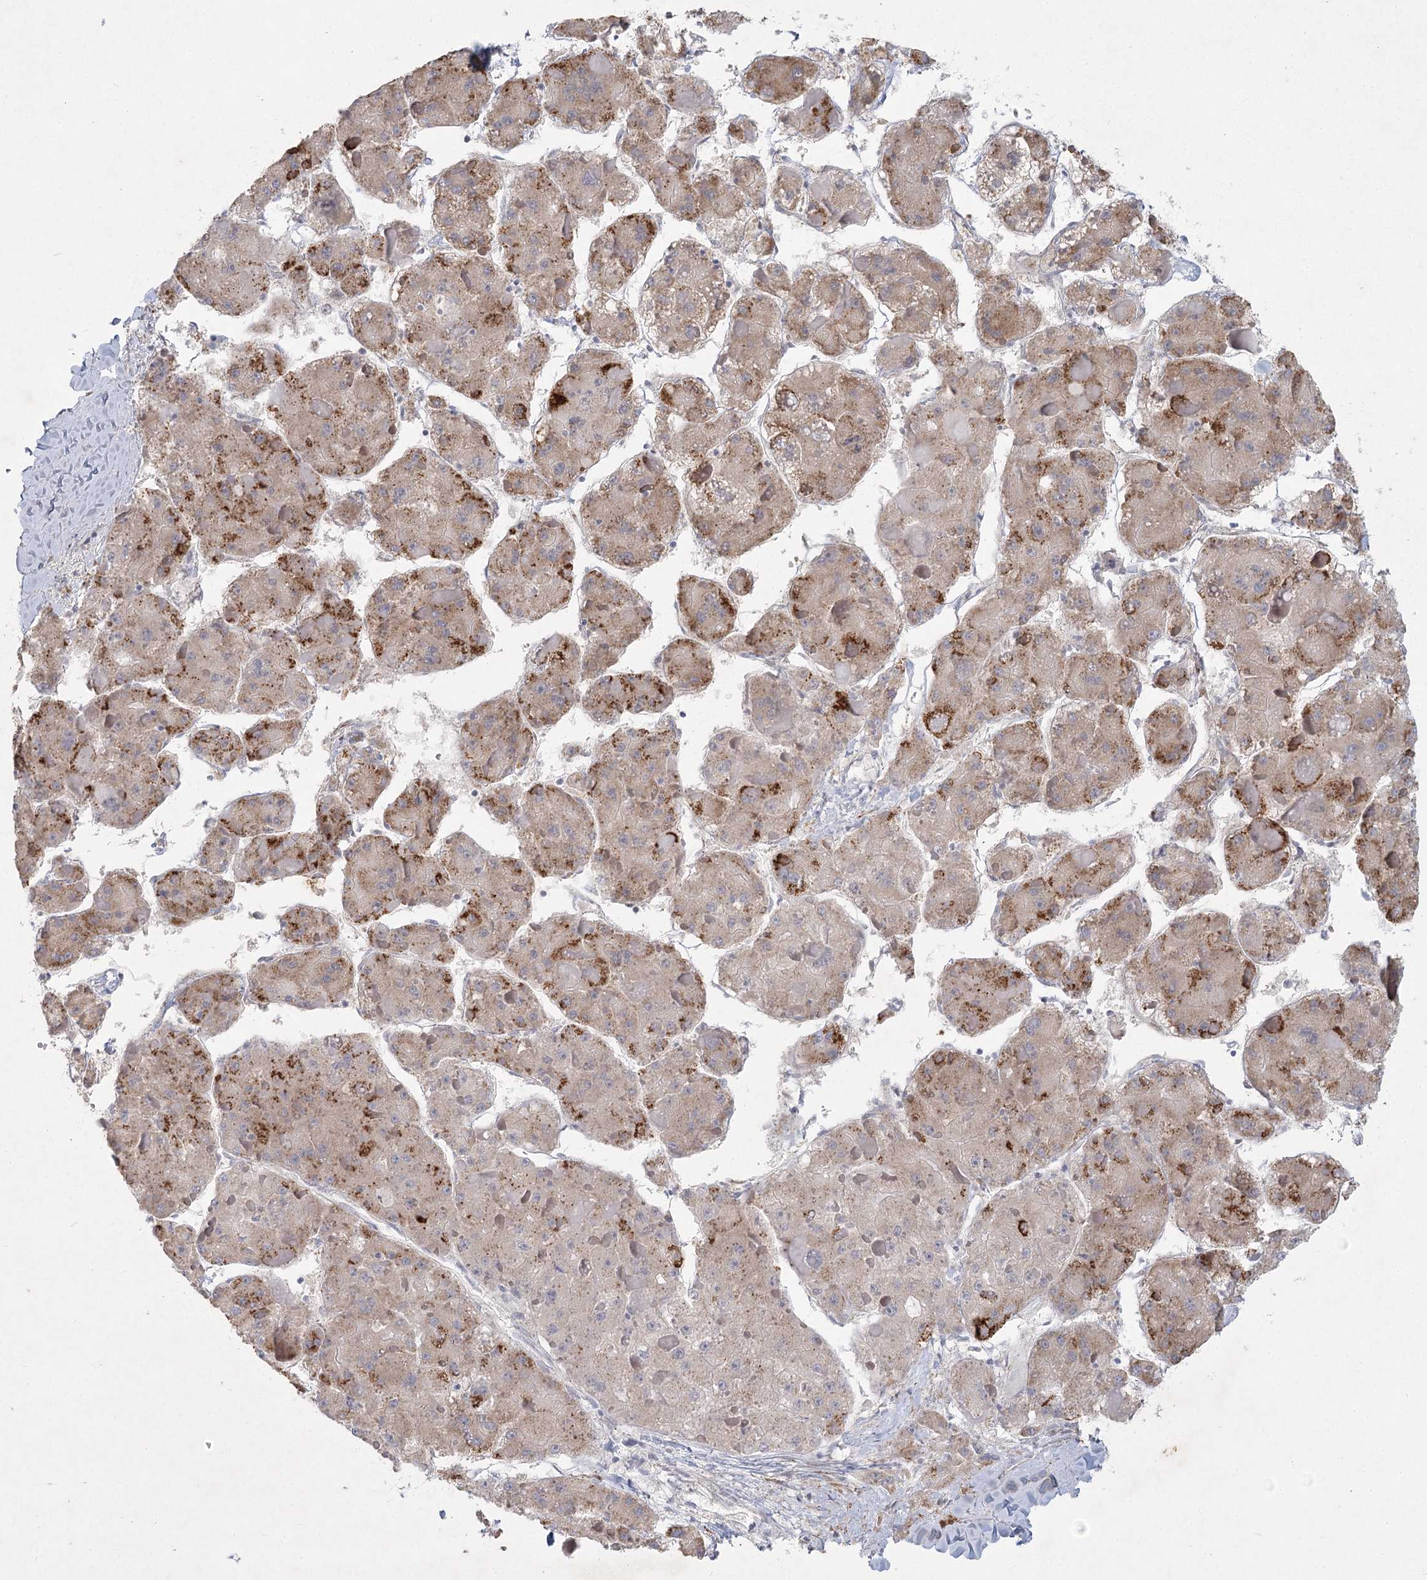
{"staining": {"intensity": "moderate", "quantity": "25%-75%", "location": "cytoplasmic/membranous"}, "tissue": "liver cancer", "cell_type": "Tumor cells", "image_type": "cancer", "snomed": [{"axis": "morphology", "description": "Carcinoma, Hepatocellular, NOS"}, {"axis": "topography", "description": "Liver"}], "caption": "Tumor cells demonstrate medium levels of moderate cytoplasmic/membranous staining in approximately 25%-75% of cells in human liver cancer.", "gene": "FAM110C", "patient": {"sex": "female", "age": 73}}